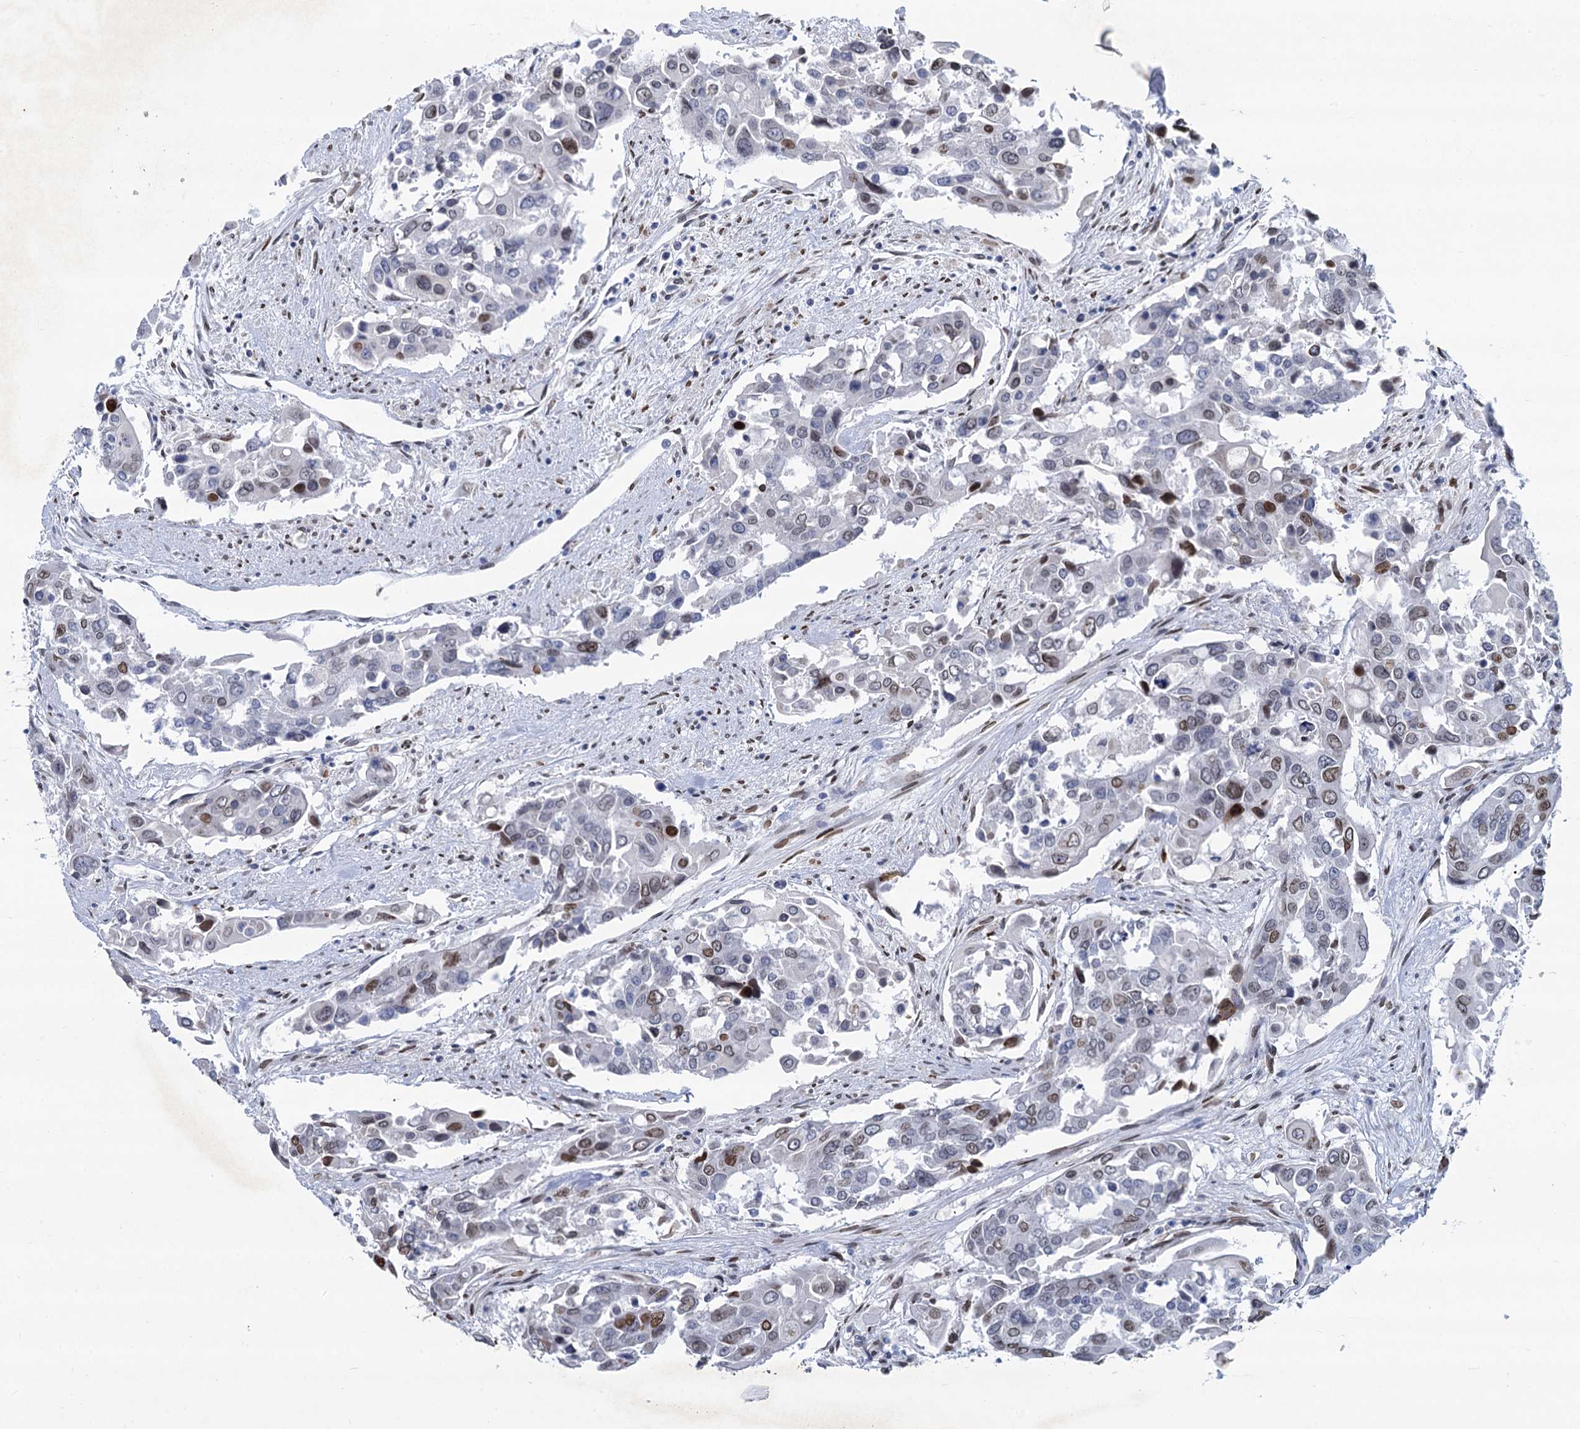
{"staining": {"intensity": "moderate", "quantity": "<25%", "location": "nuclear"}, "tissue": "colorectal cancer", "cell_type": "Tumor cells", "image_type": "cancer", "snomed": [{"axis": "morphology", "description": "Adenocarcinoma, NOS"}, {"axis": "topography", "description": "Colon"}], "caption": "Tumor cells exhibit moderate nuclear expression in about <25% of cells in colorectal cancer.", "gene": "PRSS35", "patient": {"sex": "male", "age": 77}}